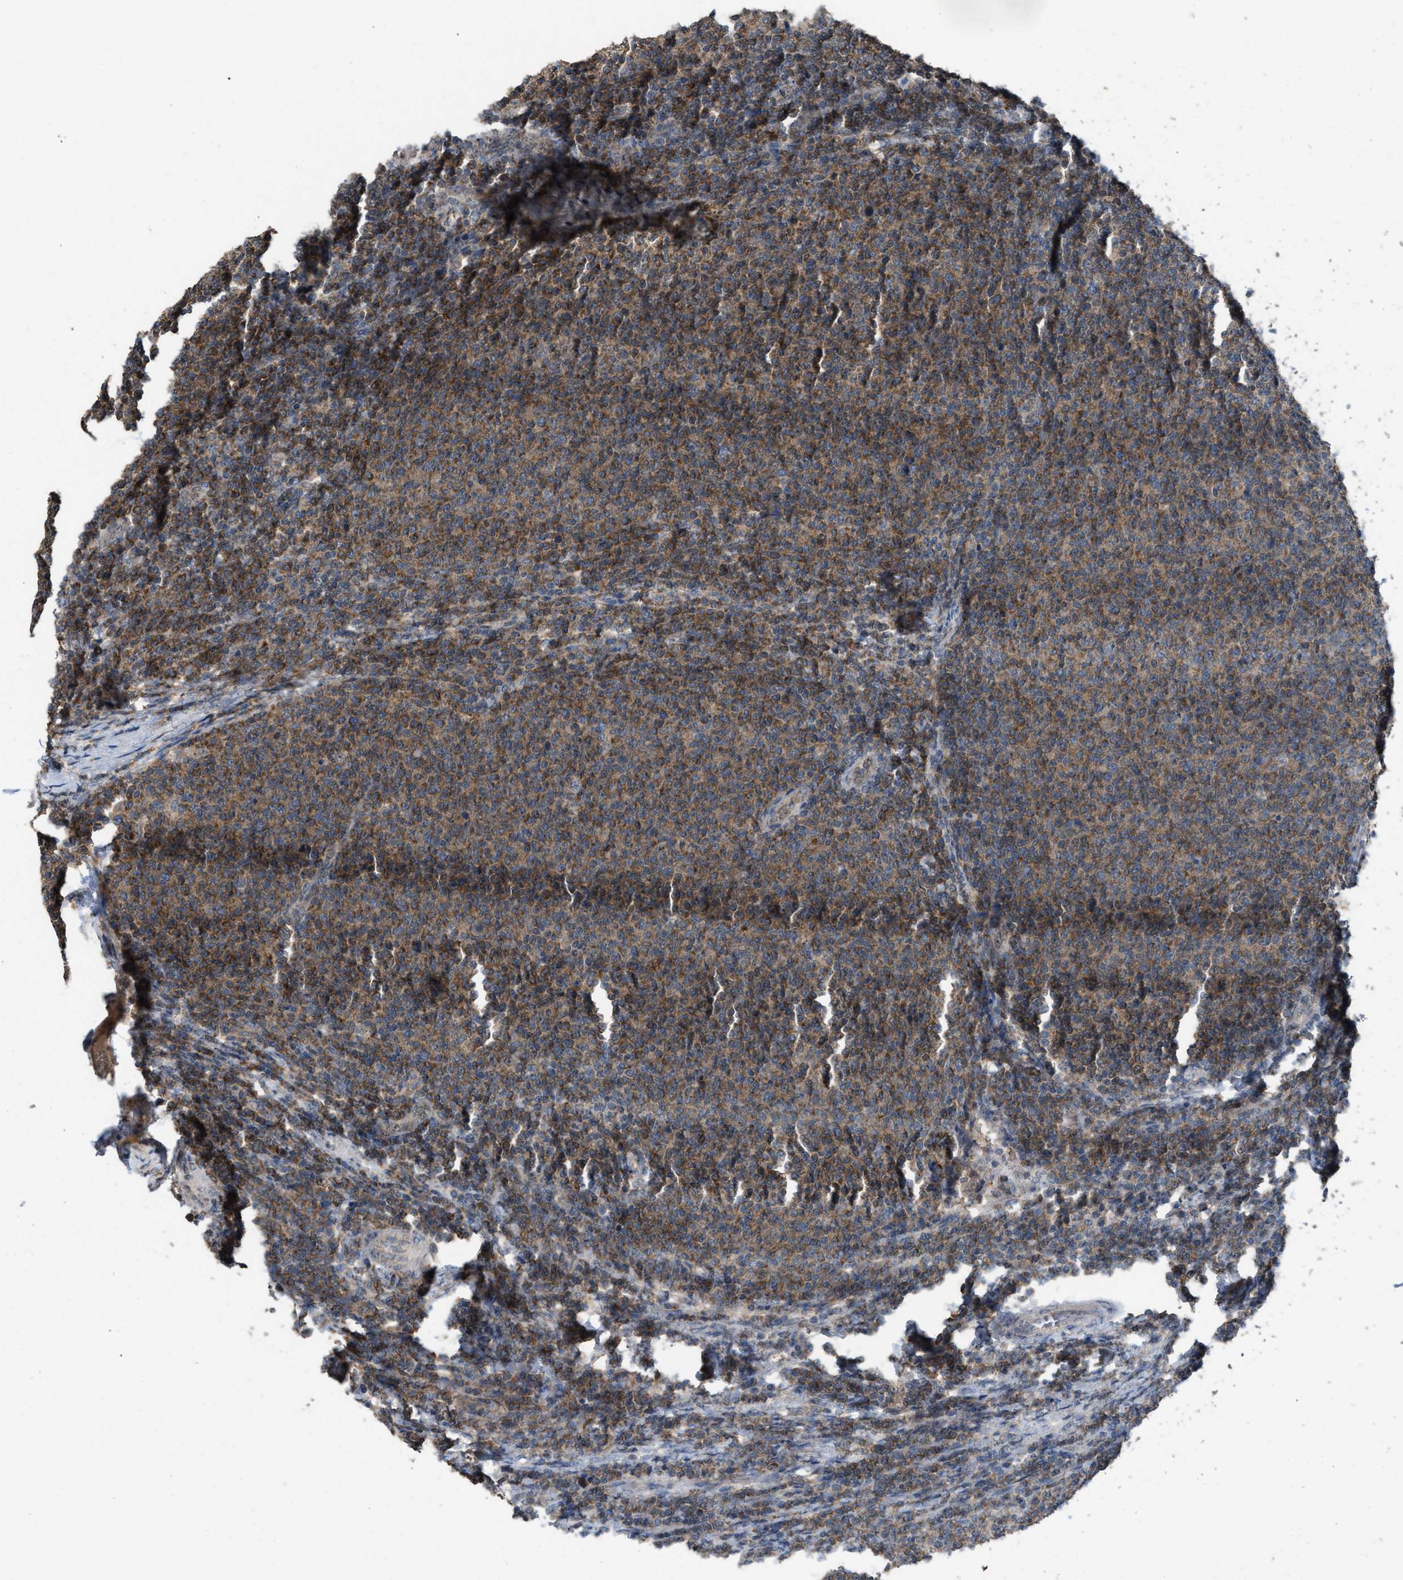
{"staining": {"intensity": "moderate", "quantity": ">75%", "location": "cytoplasmic/membranous"}, "tissue": "lymphoma", "cell_type": "Tumor cells", "image_type": "cancer", "snomed": [{"axis": "morphology", "description": "Malignant lymphoma, non-Hodgkin's type, Low grade"}, {"axis": "topography", "description": "Lymph node"}], "caption": "Approximately >75% of tumor cells in lymphoma show moderate cytoplasmic/membranous protein positivity as visualized by brown immunohistochemical staining.", "gene": "TPK1", "patient": {"sex": "male", "age": 66}}